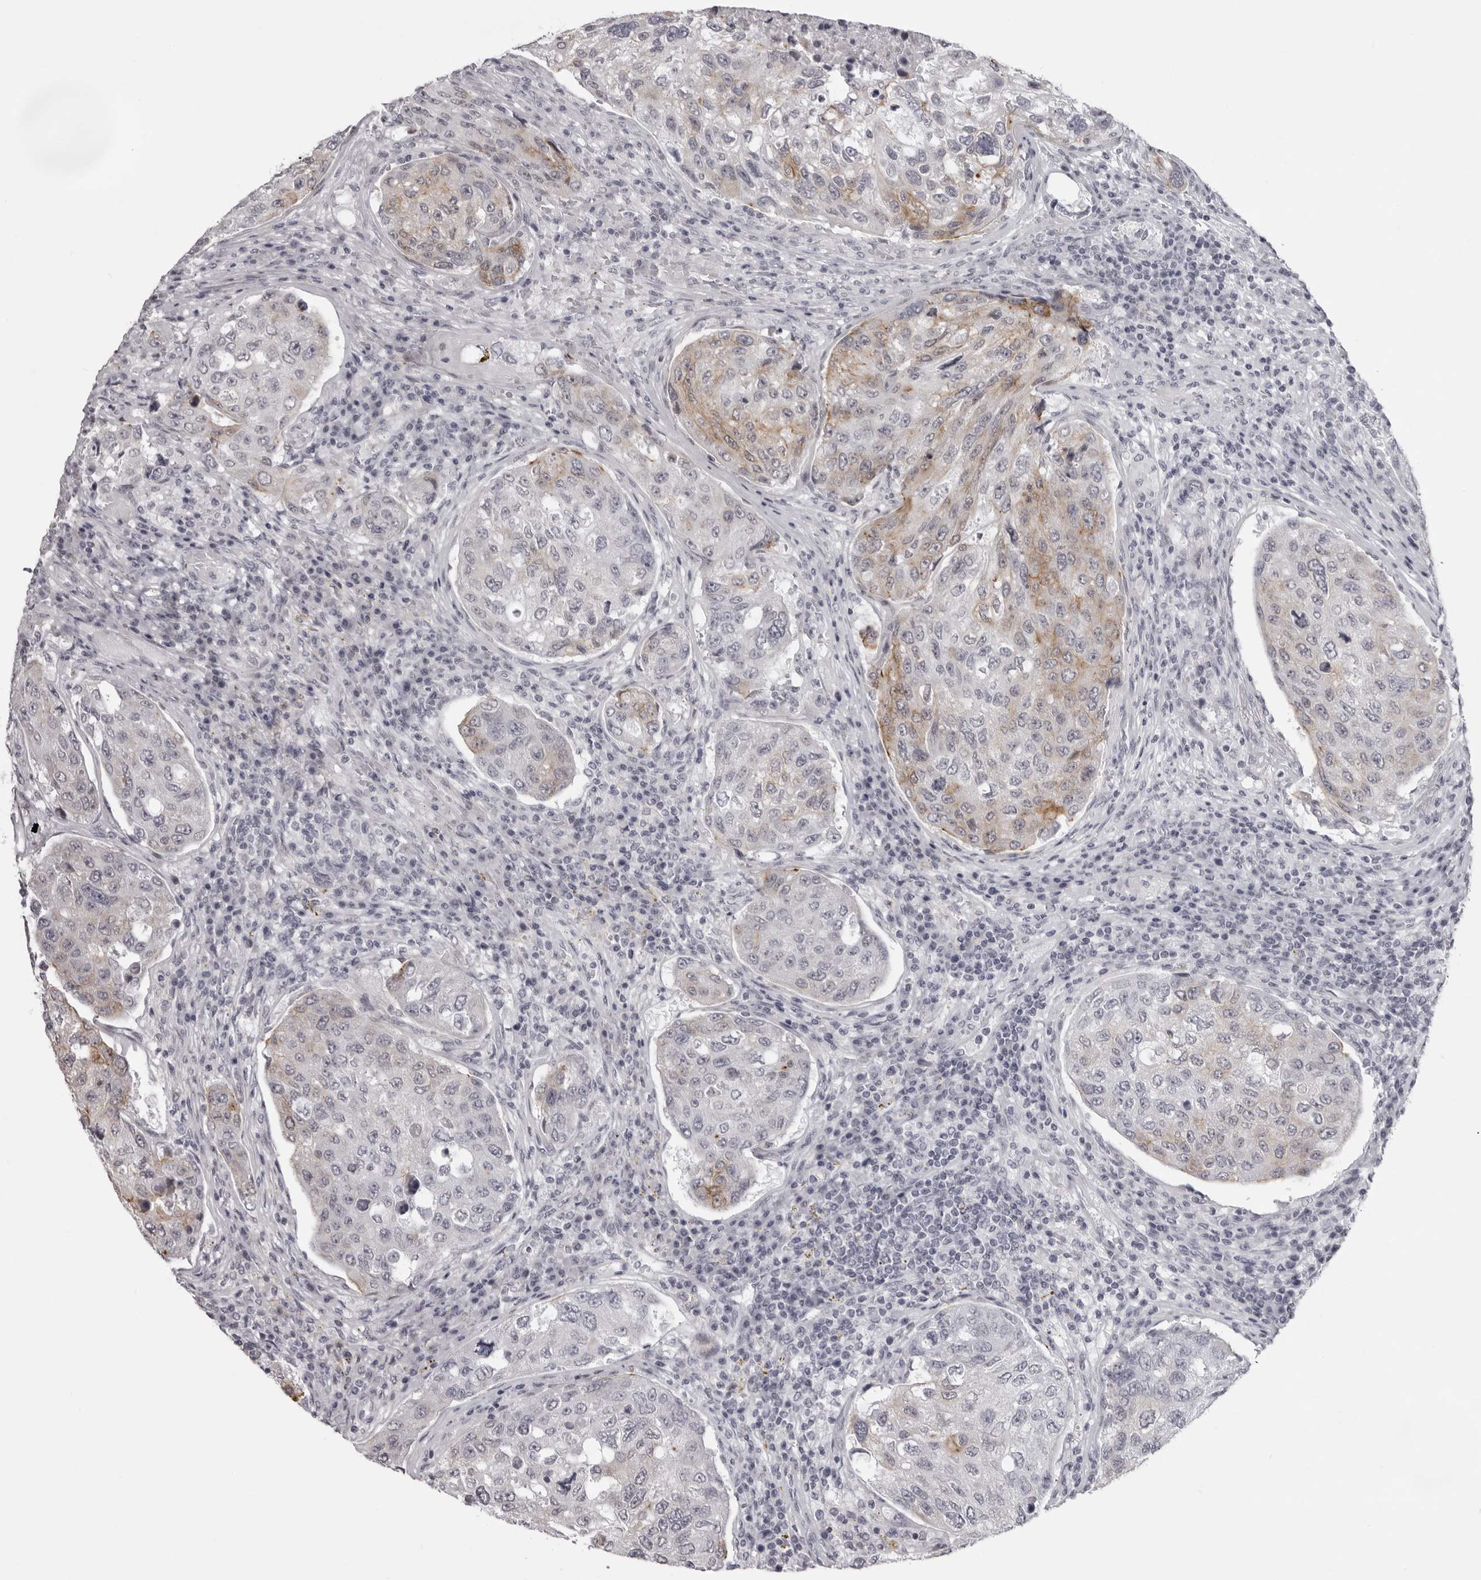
{"staining": {"intensity": "moderate", "quantity": "25%-75%", "location": "cytoplasmic/membranous"}, "tissue": "urothelial cancer", "cell_type": "Tumor cells", "image_type": "cancer", "snomed": [{"axis": "morphology", "description": "Urothelial carcinoma, High grade"}, {"axis": "topography", "description": "Lymph node"}, {"axis": "topography", "description": "Urinary bladder"}], "caption": "High-grade urothelial carcinoma stained with immunohistochemistry reveals moderate cytoplasmic/membranous staining in approximately 25%-75% of tumor cells.", "gene": "NUDT18", "patient": {"sex": "male", "age": 51}}